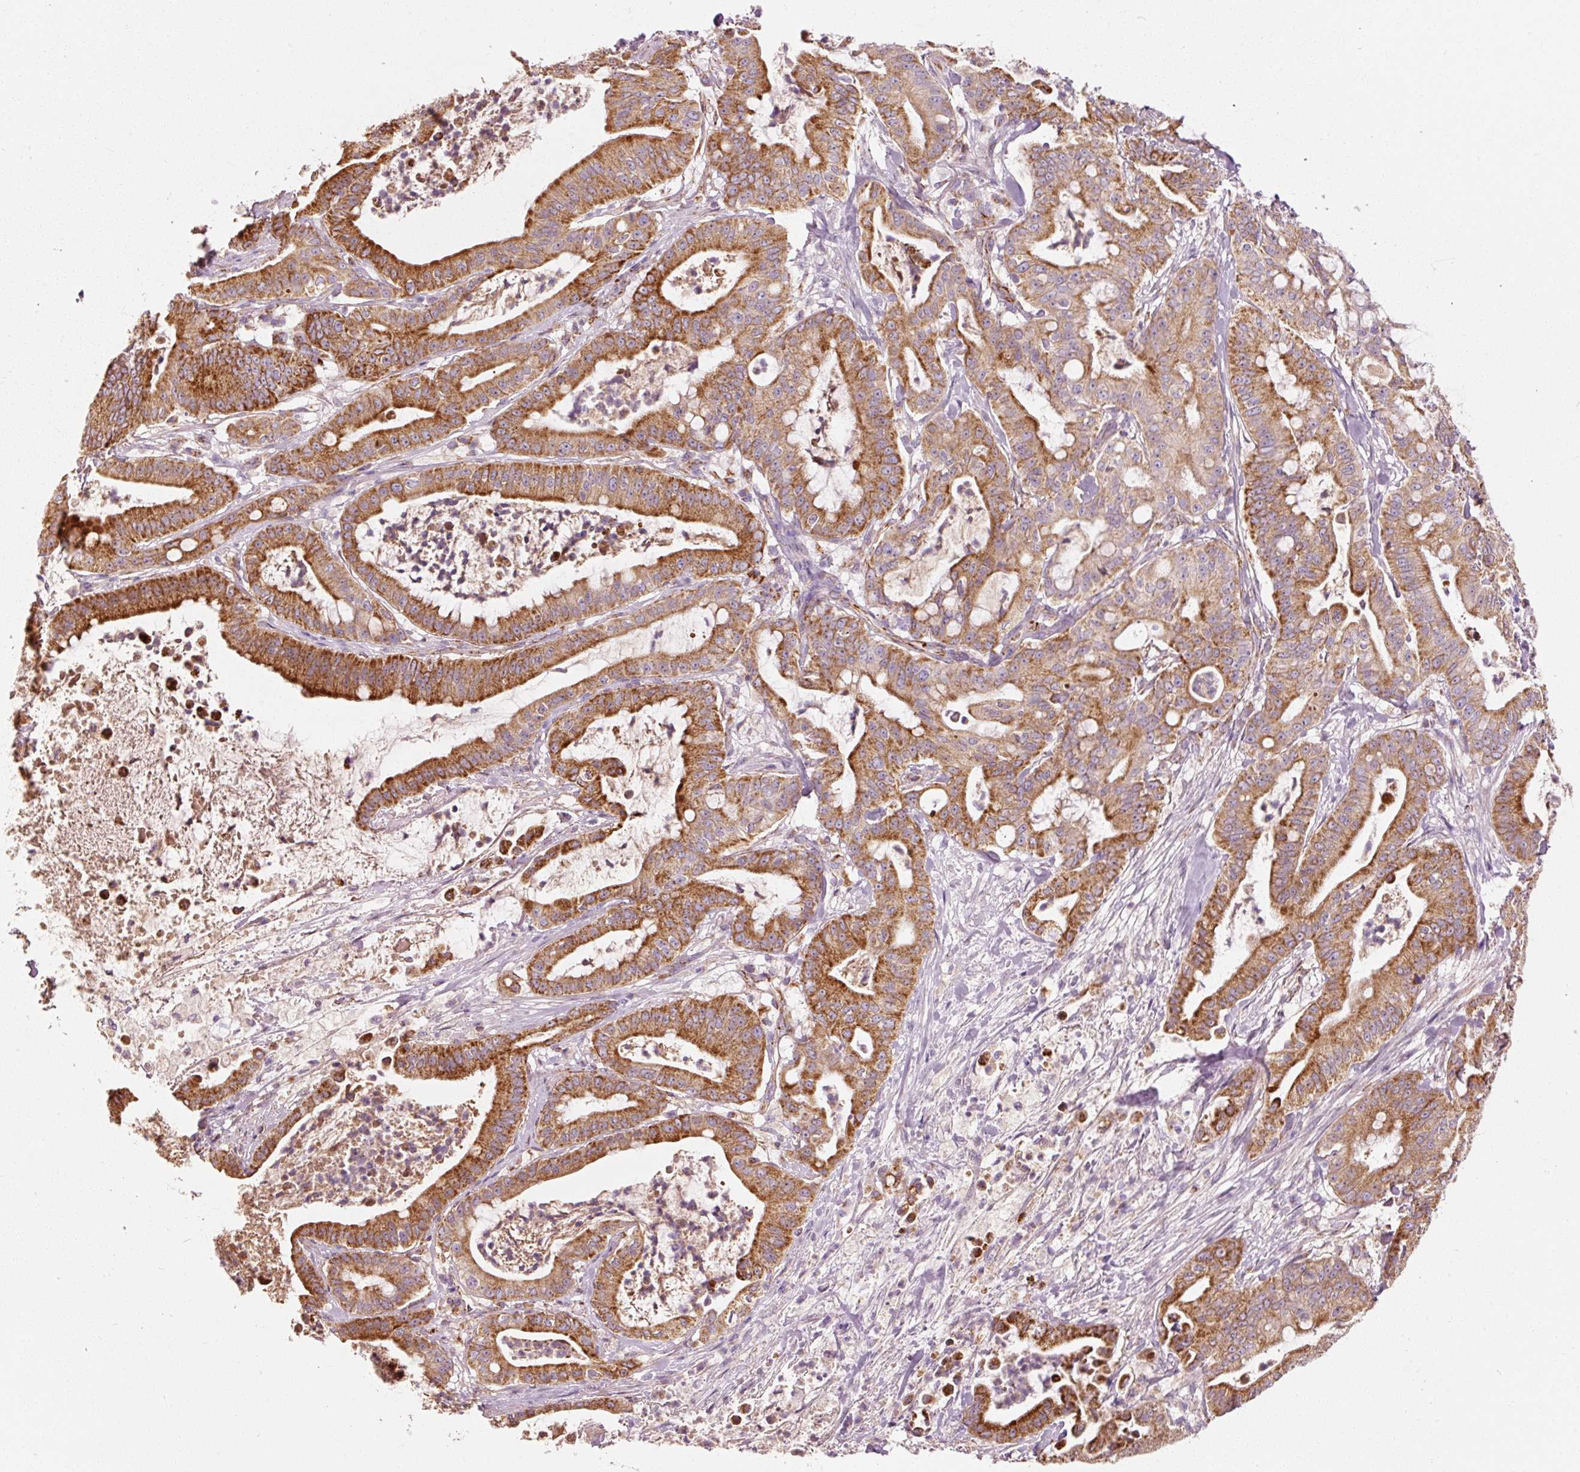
{"staining": {"intensity": "strong", "quantity": ">75%", "location": "cytoplasmic/membranous"}, "tissue": "pancreatic cancer", "cell_type": "Tumor cells", "image_type": "cancer", "snomed": [{"axis": "morphology", "description": "Adenocarcinoma, NOS"}, {"axis": "topography", "description": "Pancreas"}], "caption": "Protein analysis of pancreatic cancer (adenocarcinoma) tissue exhibits strong cytoplasmic/membranous expression in about >75% of tumor cells.", "gene": "NDUFB4", "patient": {"sex": "male", "age": 71}}